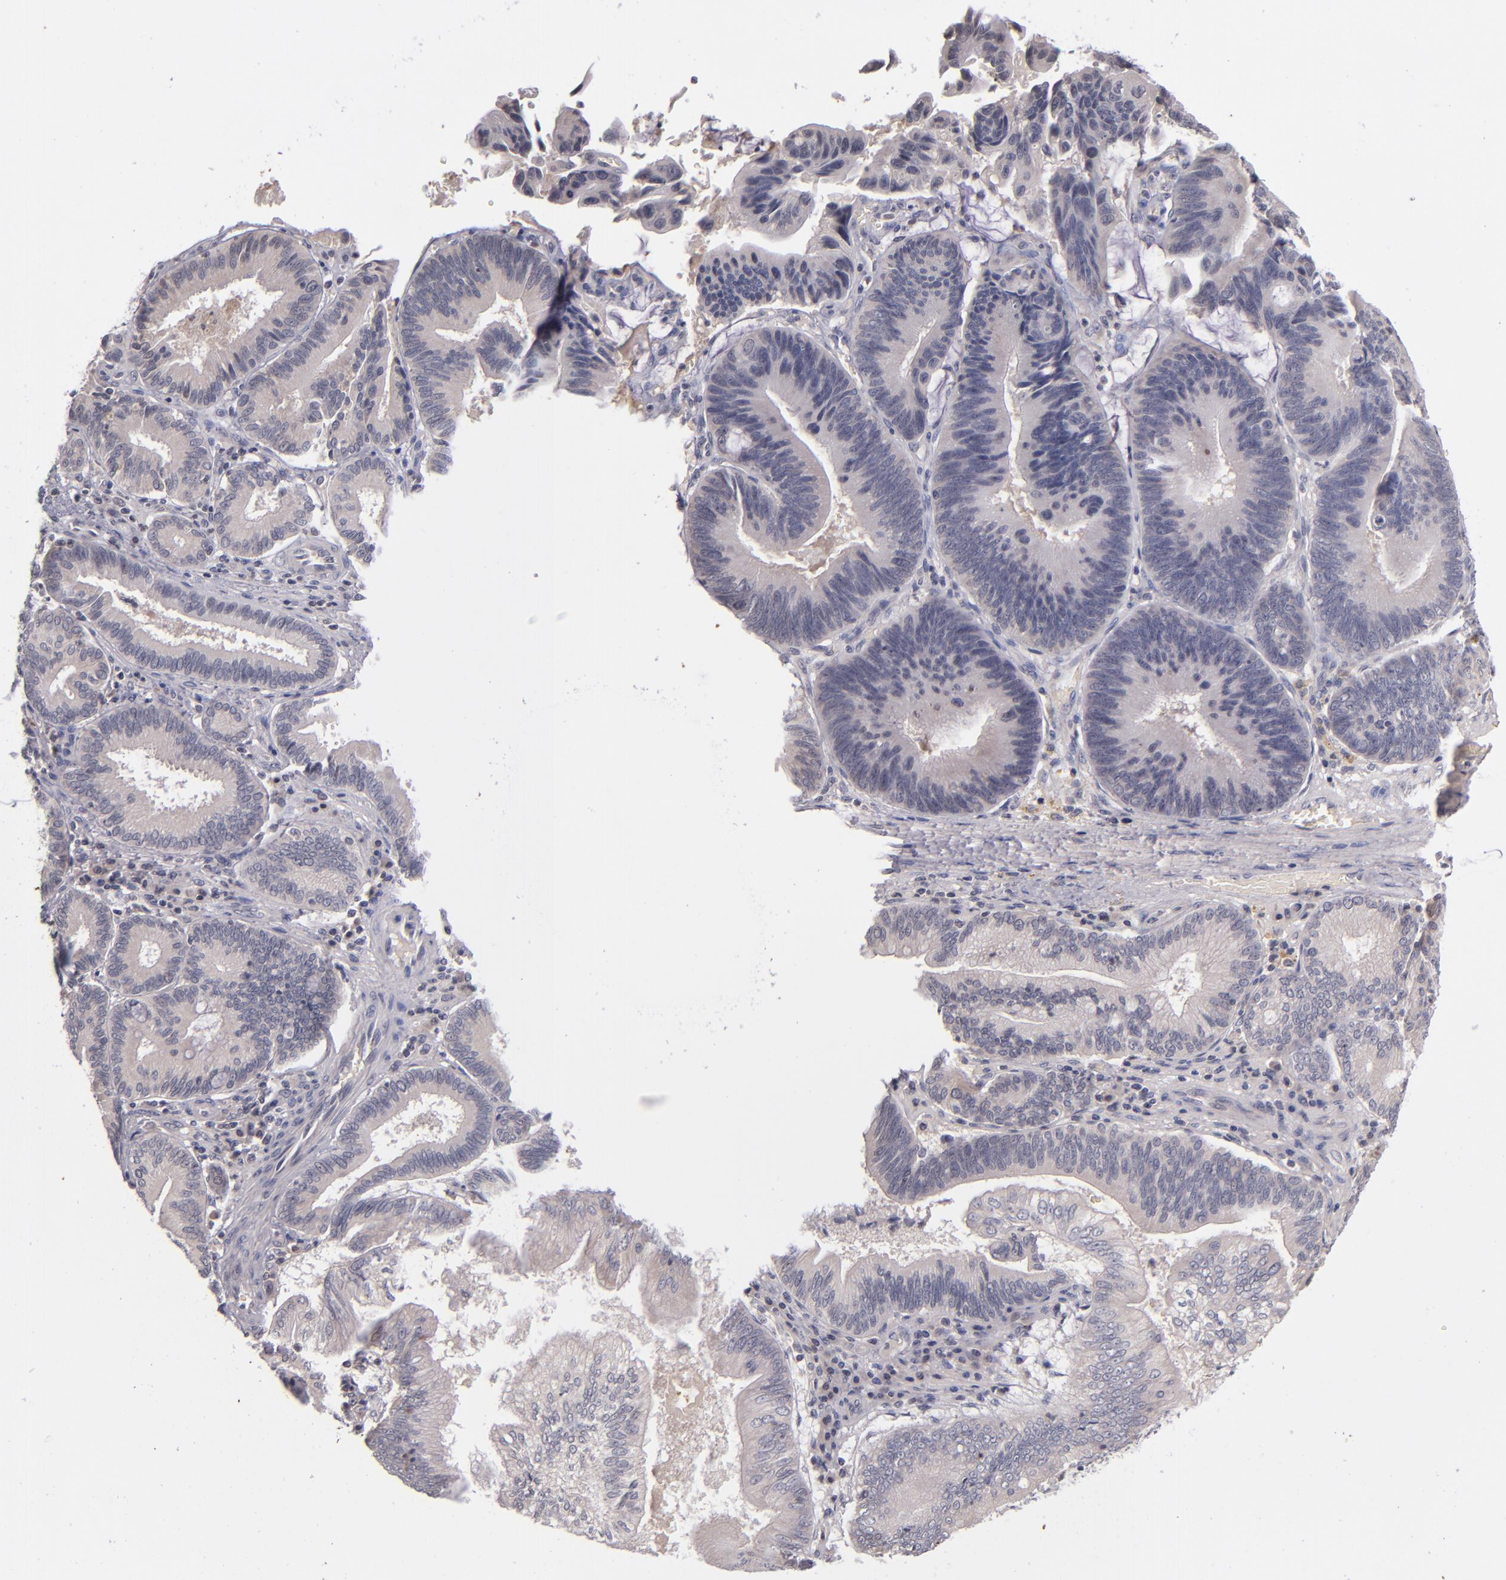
{"staining": {"intensity": "negative", "quantity": "none", "location": "none"}, "tissue": "pancreatic cancer", "cell_type": "Tumor cells", "image_type": "cancer", "snomed": [{"axis": "morphology", "description": "Adenocarcinoma, NOS"}, {"axis": "topography", "description": "Pancreas"}], "caption": "IHC histopathology image of pancreatic adenocarcinoma stained for a protein (brown), which reveals no expression in tumor cells.", "gene": "TSC2", "patient": {"sex": "male", "age": 82}}